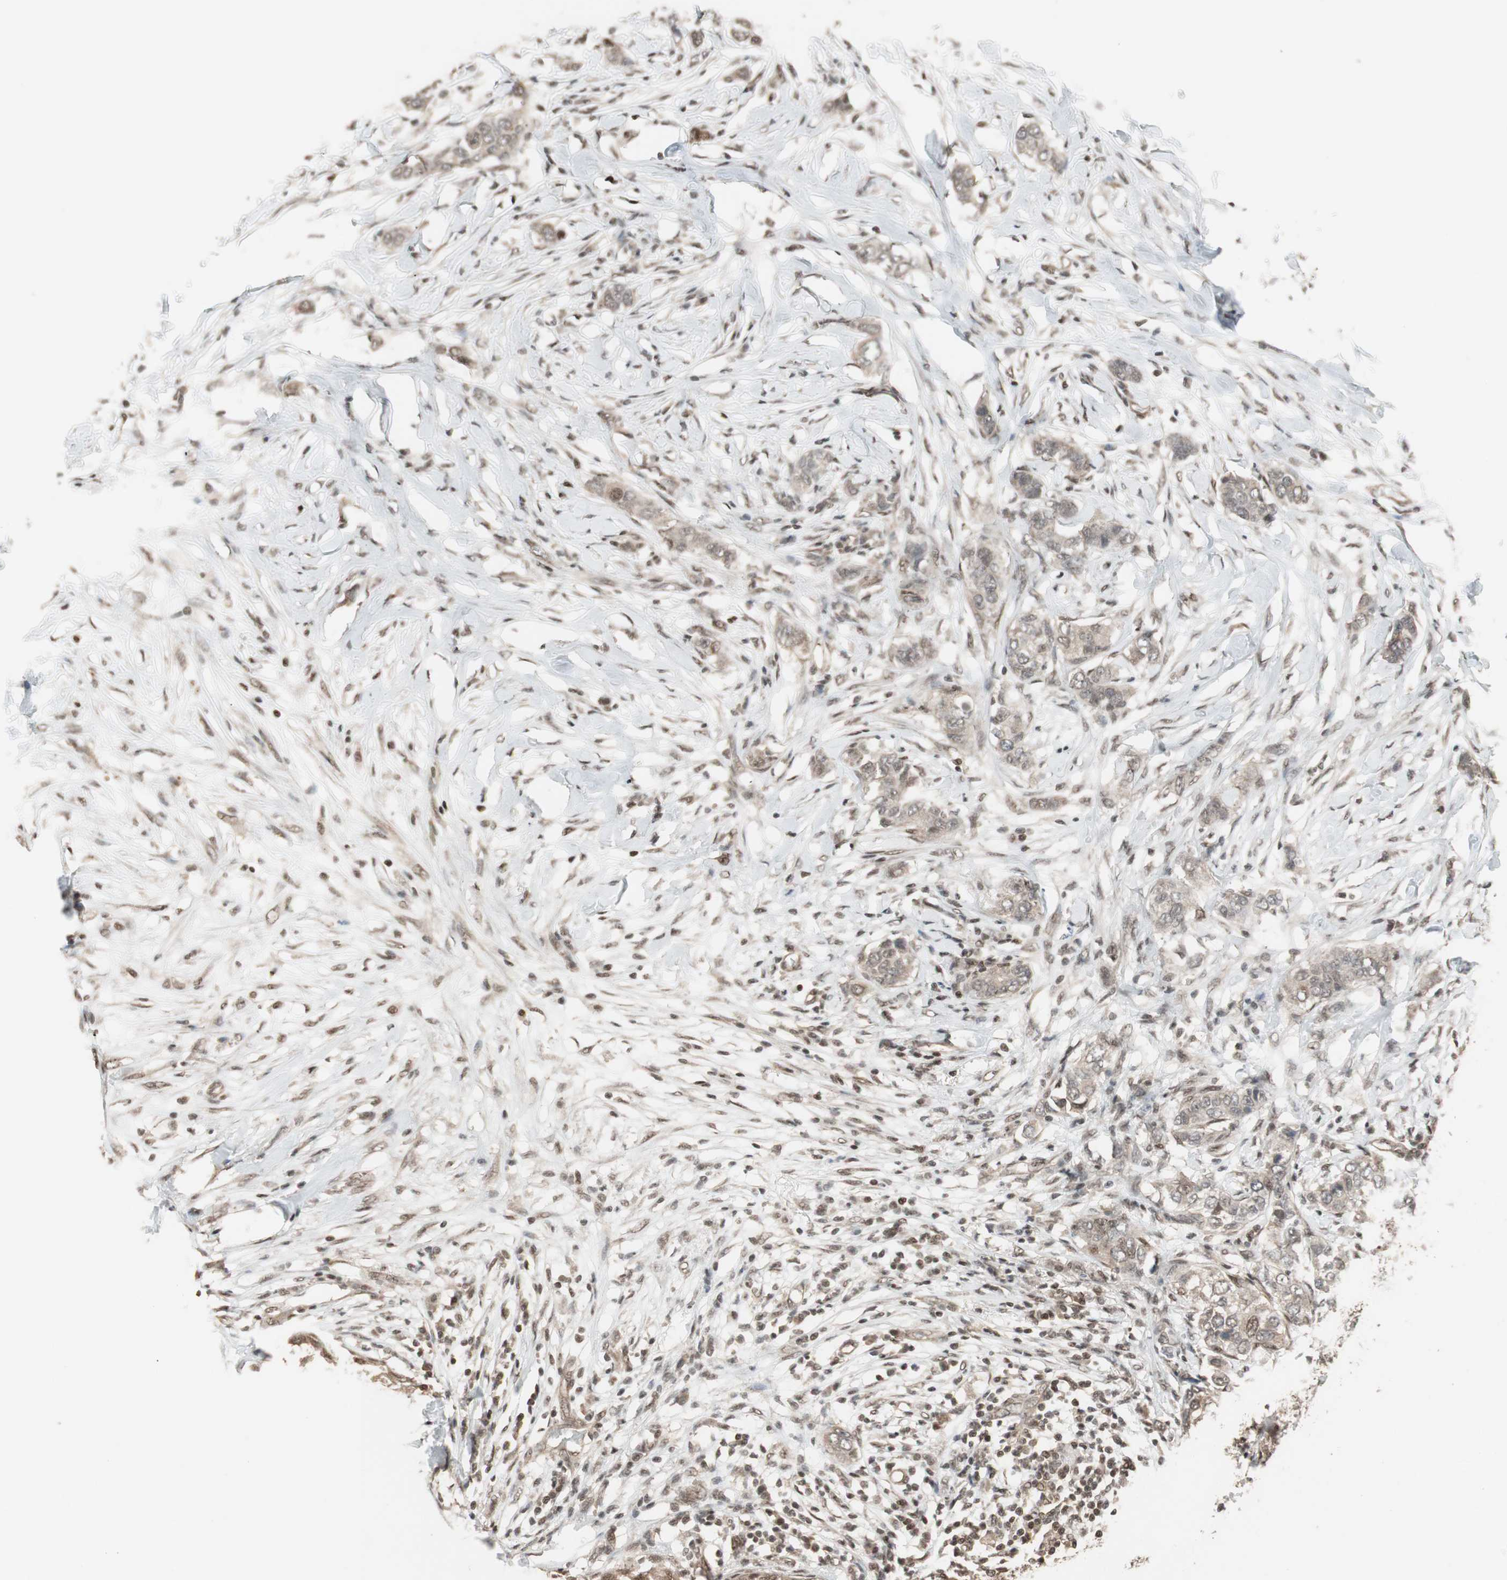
{"staining": {"intensity": "weak", "quantity": ">75%", "location": "cytoplasmic/membranous"}, "tissue": "breast cancer", "cell_type": "Tumor cells", "image_type": "cancer", "snomed": [{"axis": "morphology", "description": "Duct carcinoma"}, {"axis": "topography", "description": "Breast"}], "caption": "Tumor cells display weak cytoplasmic/membranous expression in about >75% of cells in intraductal carcinoma (breast).", "gene": "DRAP1", "patient": {"sex": "female", "age": 50}}